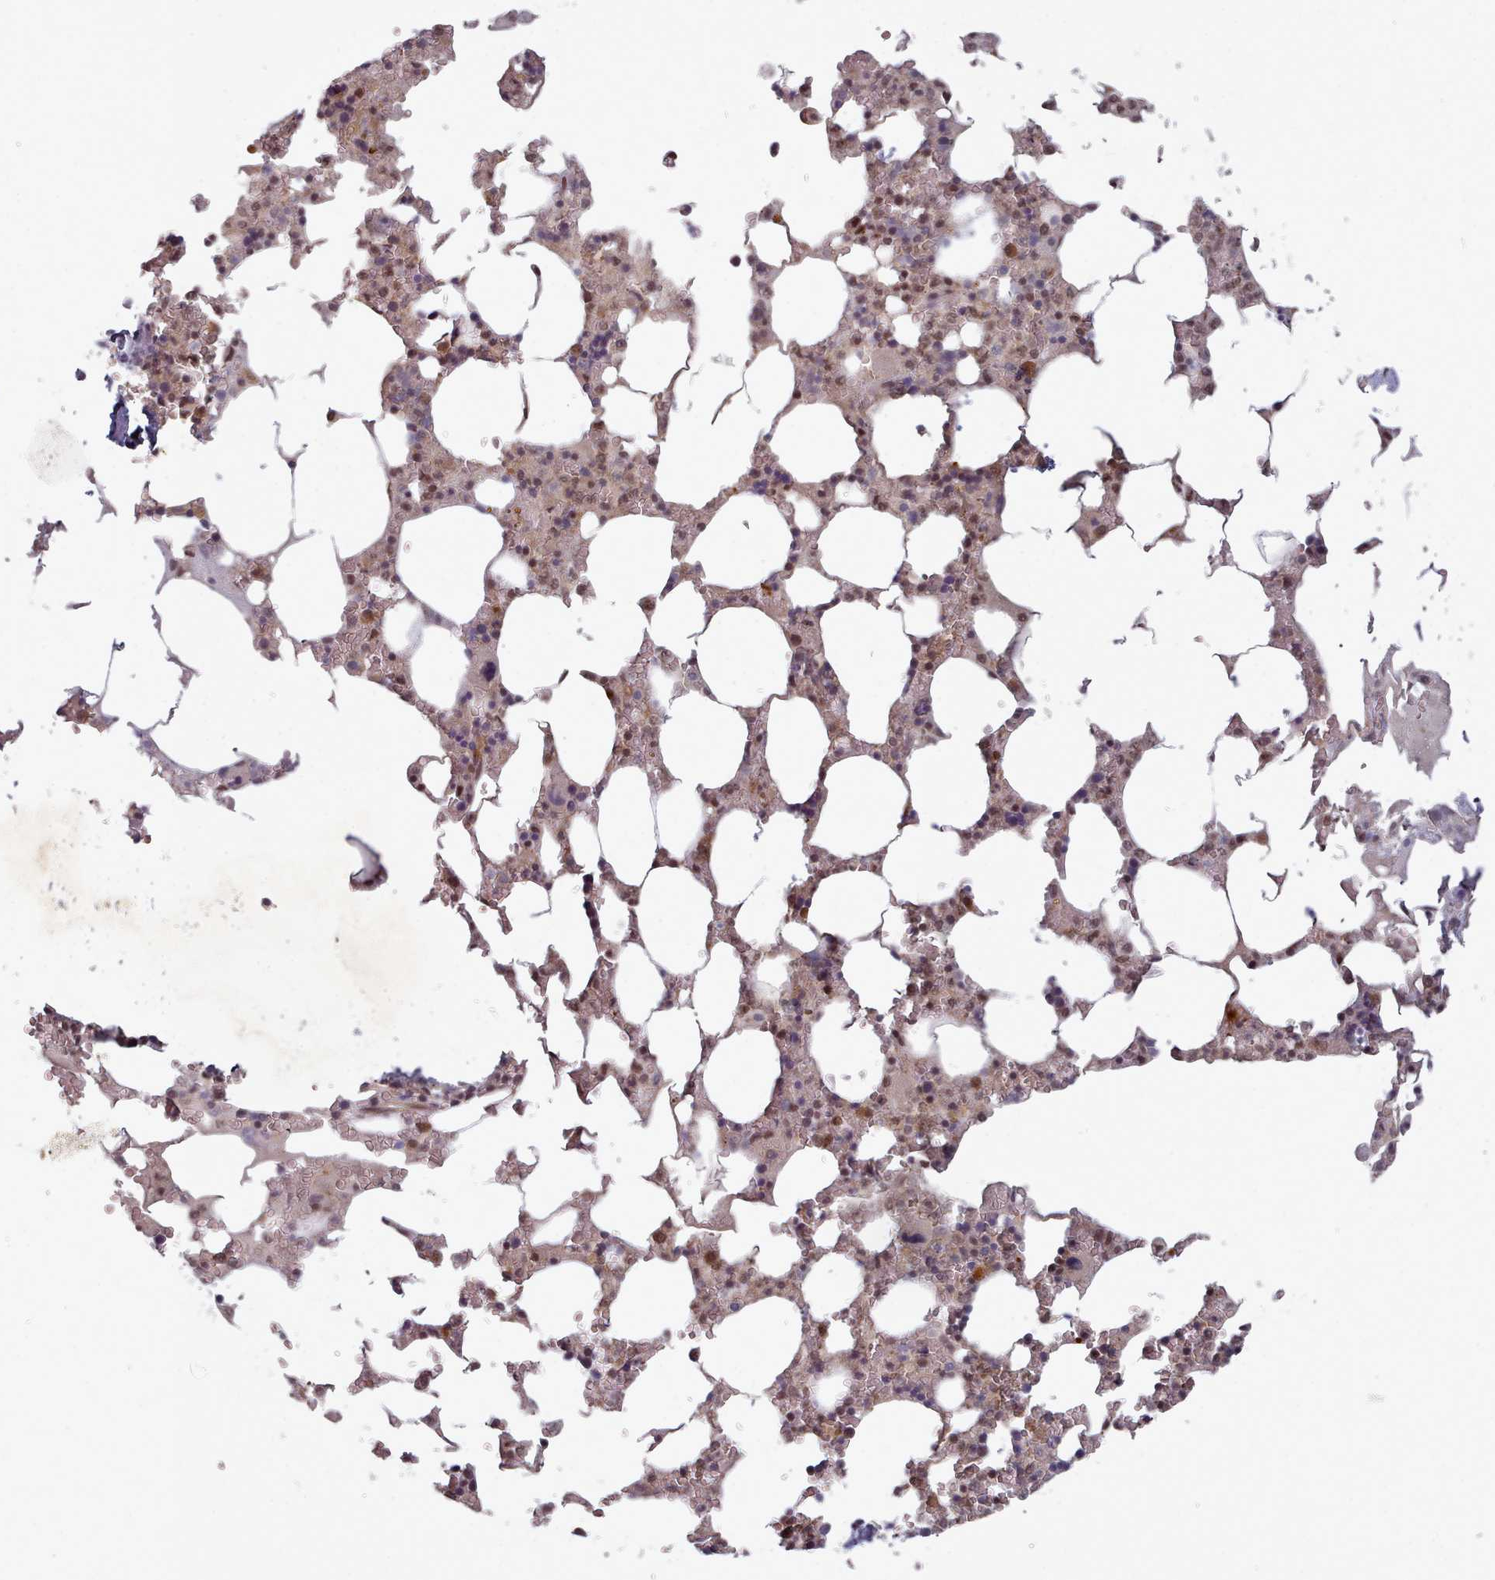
{"staining": {"intensity": "moderate", "quantity": "<25%", "location": "cytoplasmic/membranous,nuclear"}, "tissue": "bone marrow", "cell_type": "Hematopoietic cells", "image_type": "normal", "snomed": [{"axis": "morphology", "description": "Normal tissue, NOS"}, {"axis": "topography", "description": "Bone marrow"}], "caption": "Immunohistochemistry (DAB) staining of unremarkable bone marrow shows moderate cytoplasmic/membranous,nuclear protein staining in approximately <25% of hematopoietic cells.", "gene": "DHX8", "patient": {"sex": "male", "age": 64}}